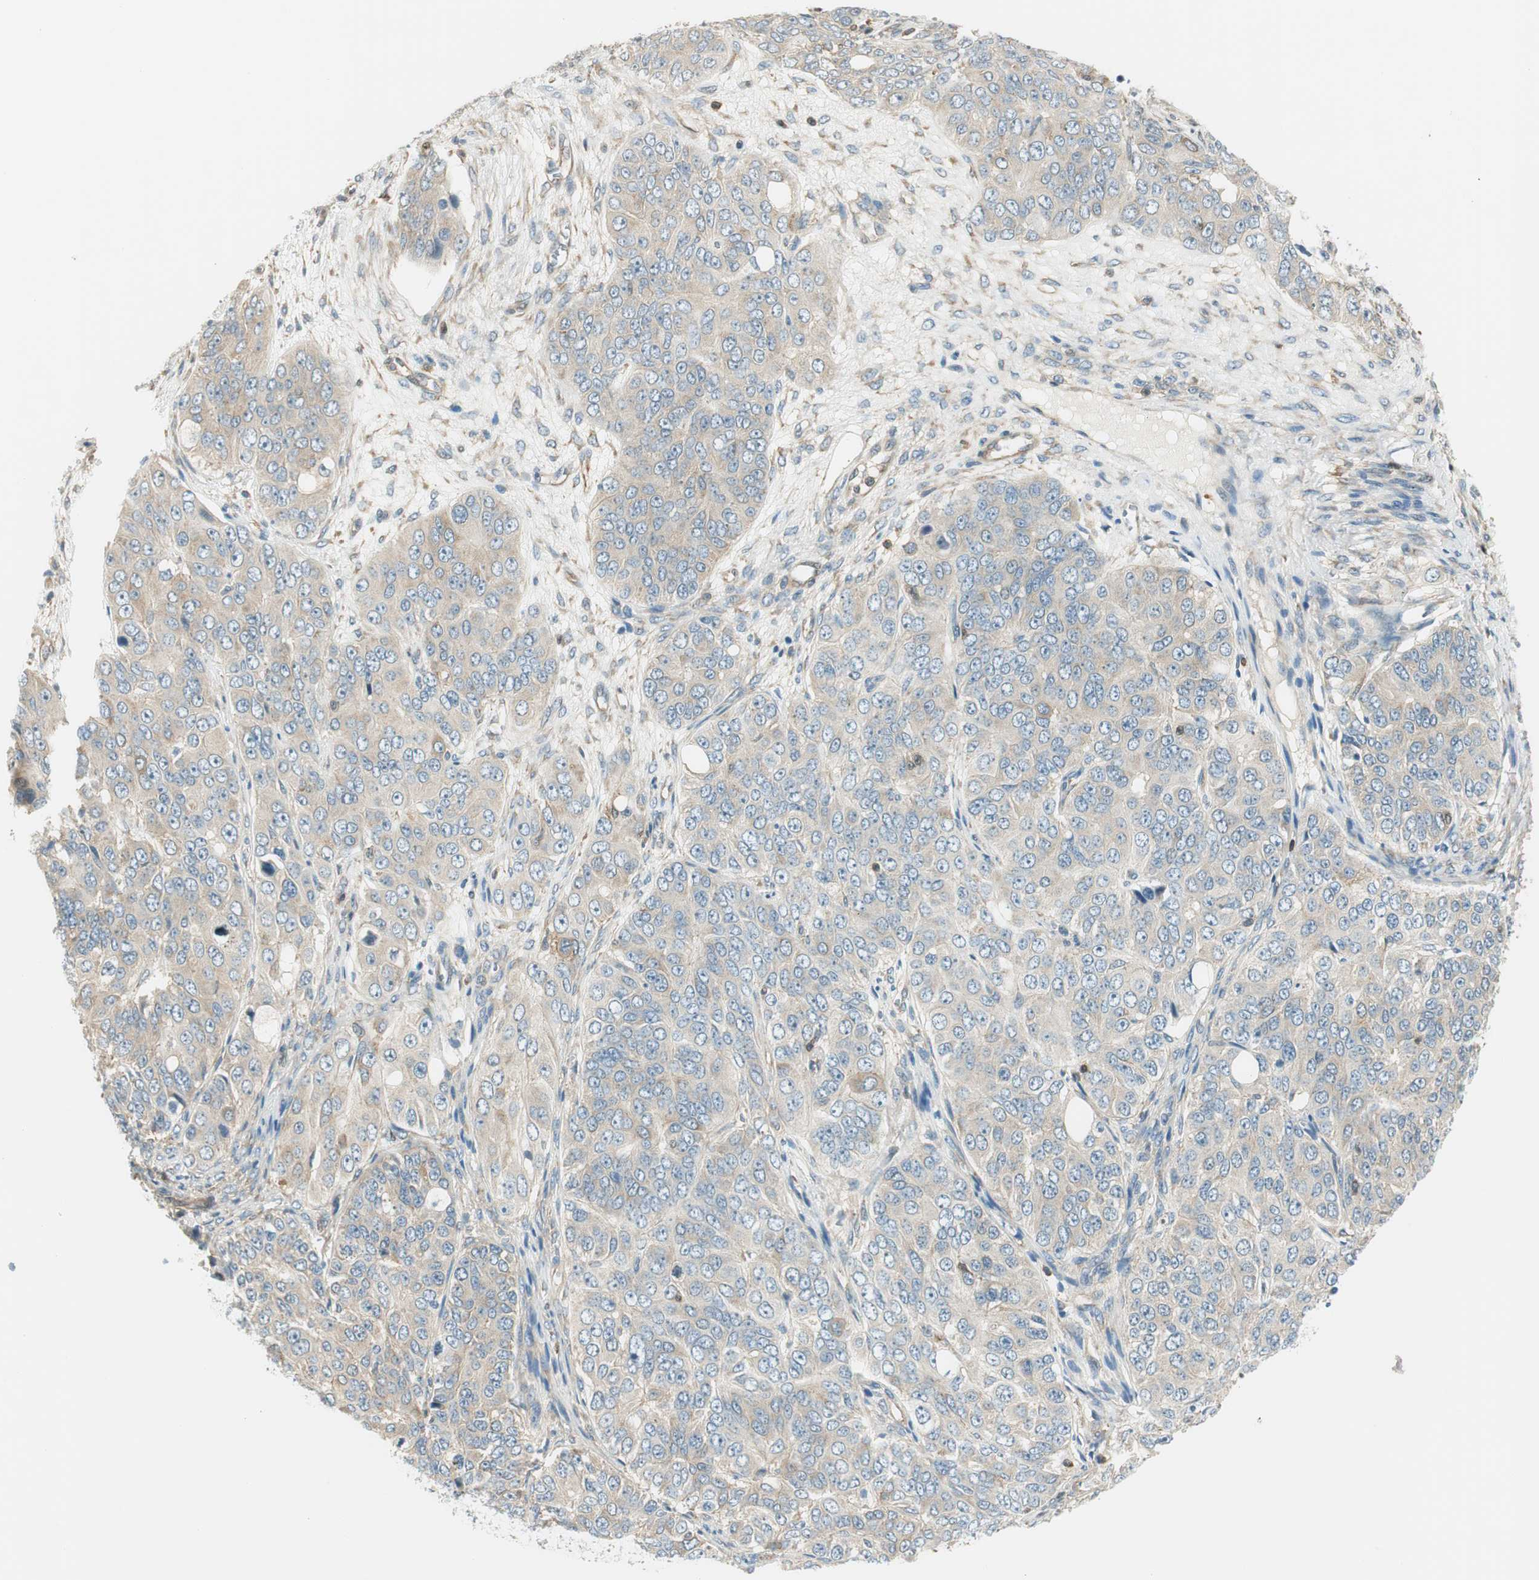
{"staining": {"intensity": "weak", "quantity": "25%-75%", "location": "cytoplasmic/membranous"}, "tissue": "ovarian cancer", "cell_type": "Tumor cells", "image_type": "cancer", "snomed": [{"axis": "morphology", "description": "Carcinoma, endometroid"}, {"axis": "topography", "description": "Ovary"}], "caption": "Protein staining displays weak cytoplasmic/membranous positivity in approximately 25%-75% of tumor cells in ovarian cancer (endometroid carcinoma).", "gene": "PI4K2B", "patient": {"sex": "female", "age": 51}}